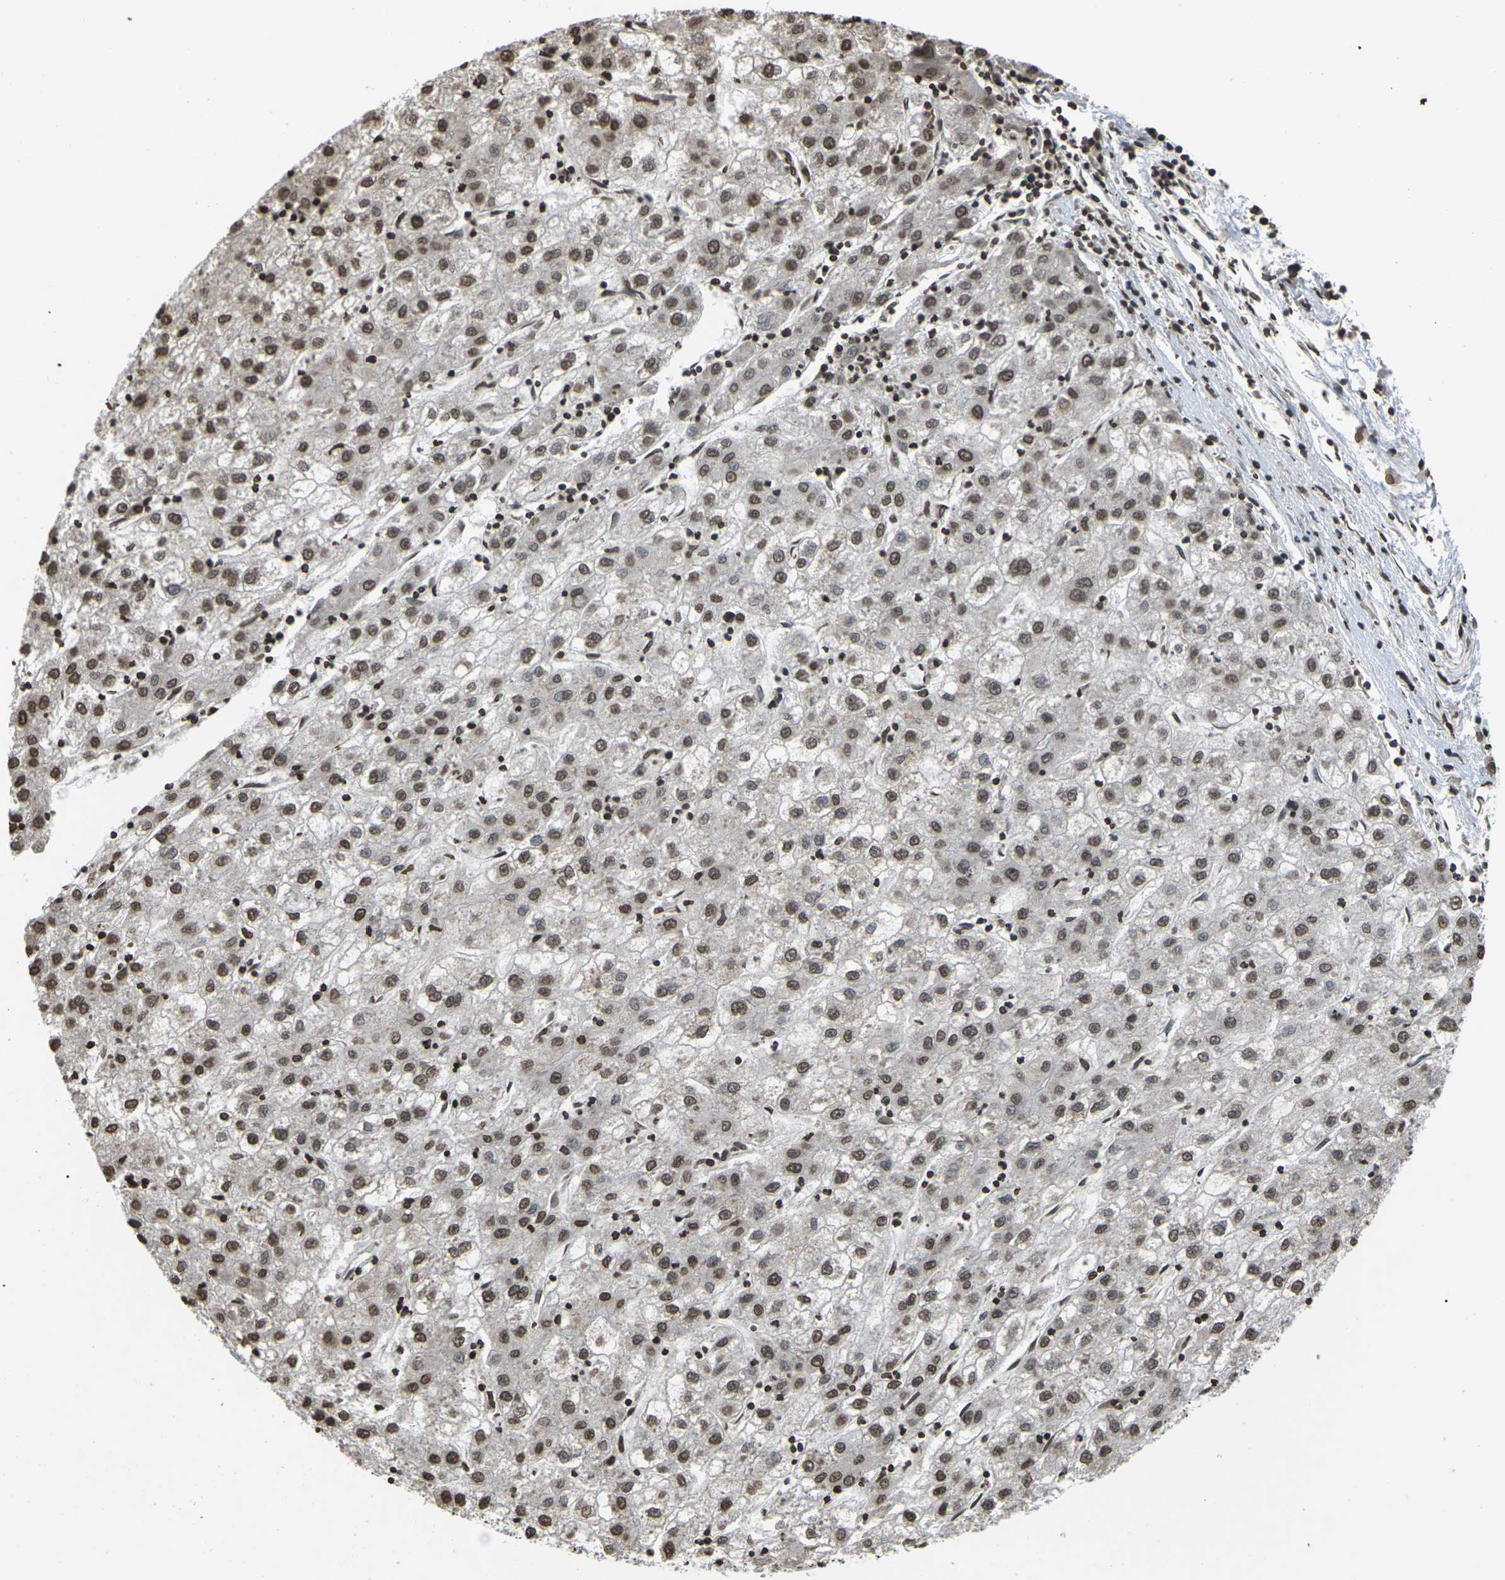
{"staining": {"intensity": "moderate", "quantity": ">75%", "location": "nuclear"}, "tissue": "liver cancer", "cell_type": "Tumor cells", "image_type": "cancer", "snomed": [{"axis": "morphology", "description": "Carcinoma, Hepatocellular, NOS"}, {"axis": "topography", "description": "Liver"}], "caption": "A histopathology image showing moderate nuclear expression in about >75% of tumor cells in hepatocellular carcinoma (liver), as visualized by brown immunohistochemical staining.", "gene": "EMSY", "patient": {"sex": "male", "age": 72}}